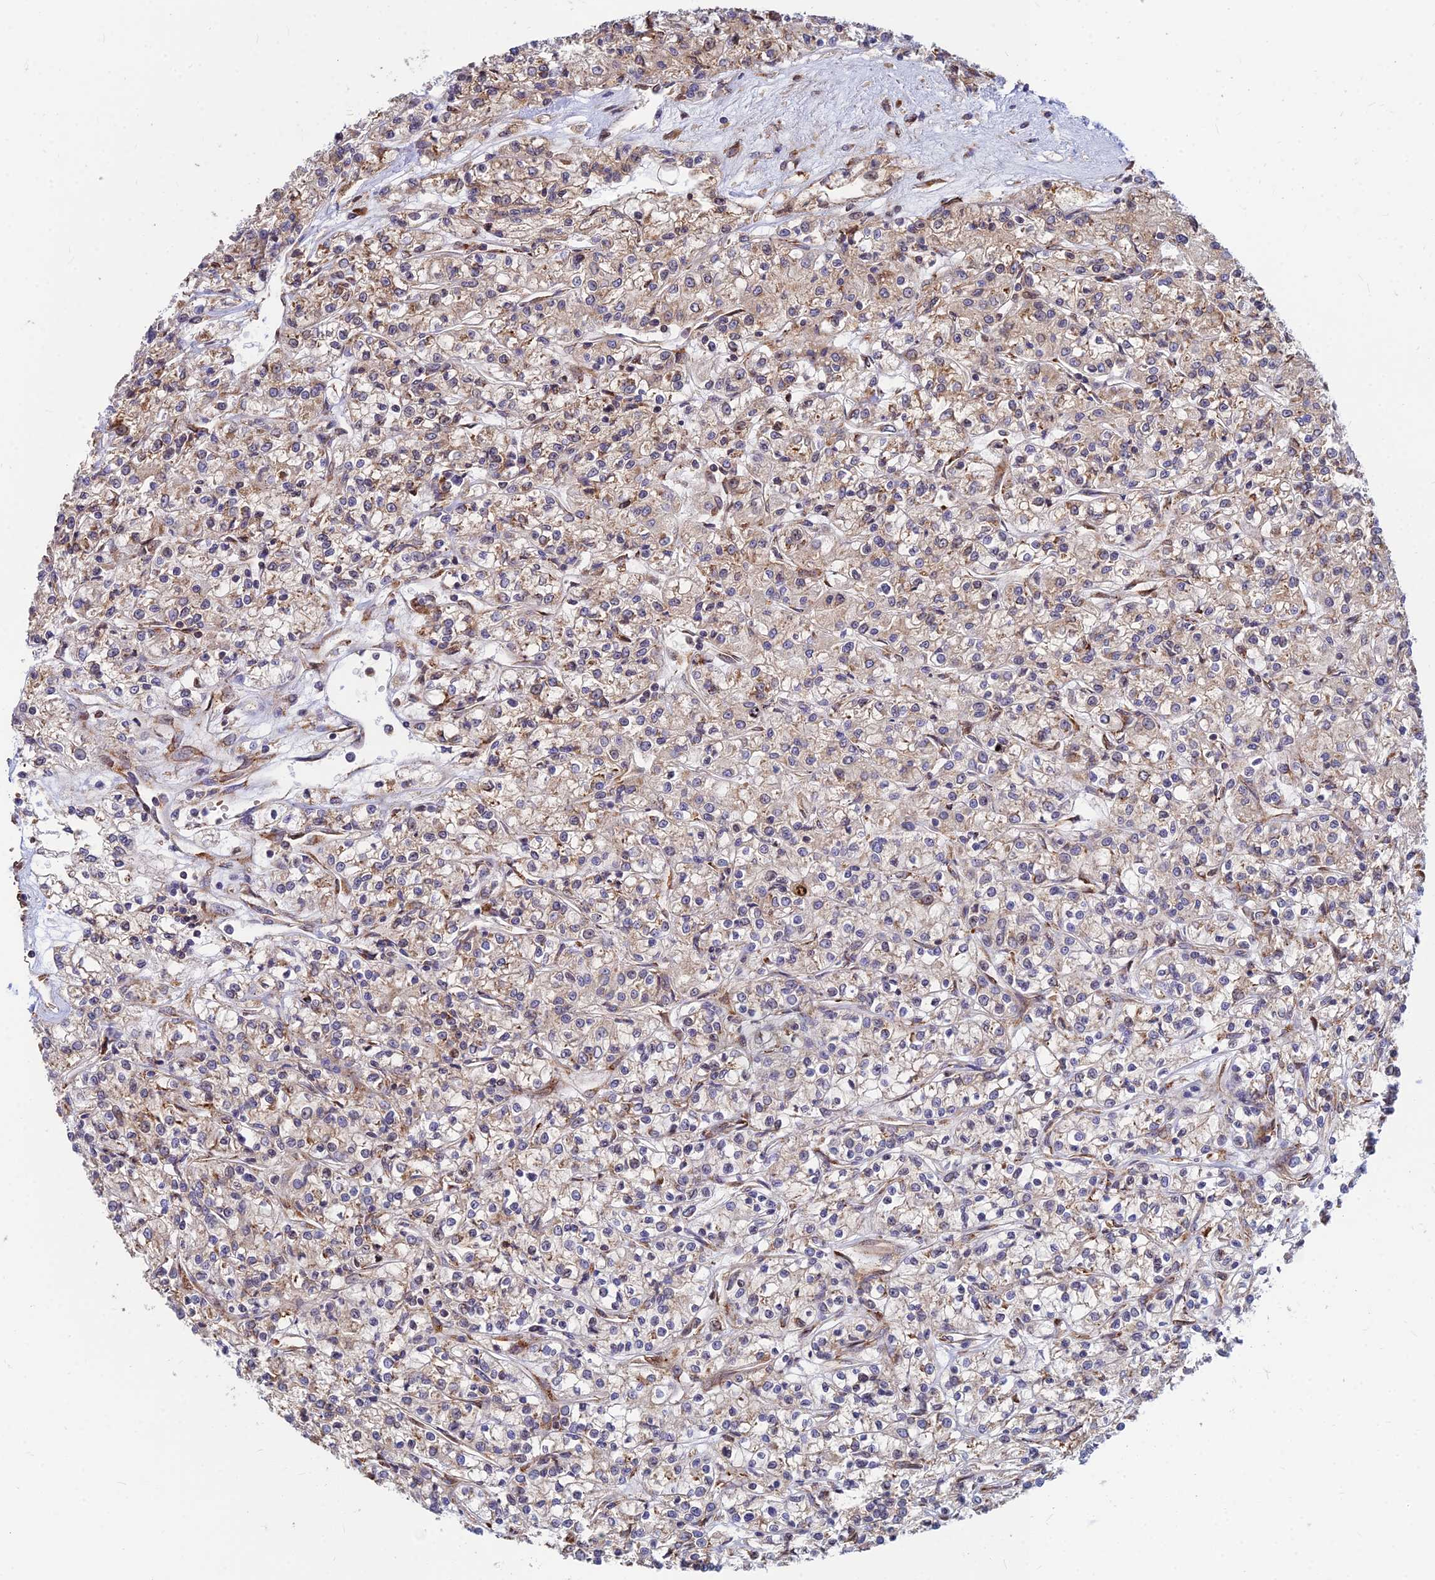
{"staining": {"intensity": "moderate", "quantity": "25%-75%", "location": "cytoplasmic/membranous"}, "tissue": "renal cancer", "cell_type": "Tumor cells", "image_type": "cancer", "snomed": [{"axis": "morphology", "description": "Adenocarcinoma, NOS"}, {"axis": "topography", "description": "Kidney"}], "caption": "About 25%-75% of tumor cells in human renal adenocarcinoma show moderate cytoplasmic/membranous protein expression as visualized by brown immunohistochemical staining.", "gene": "CCT6B", "patient": {"sex": "female", "age": 59}}